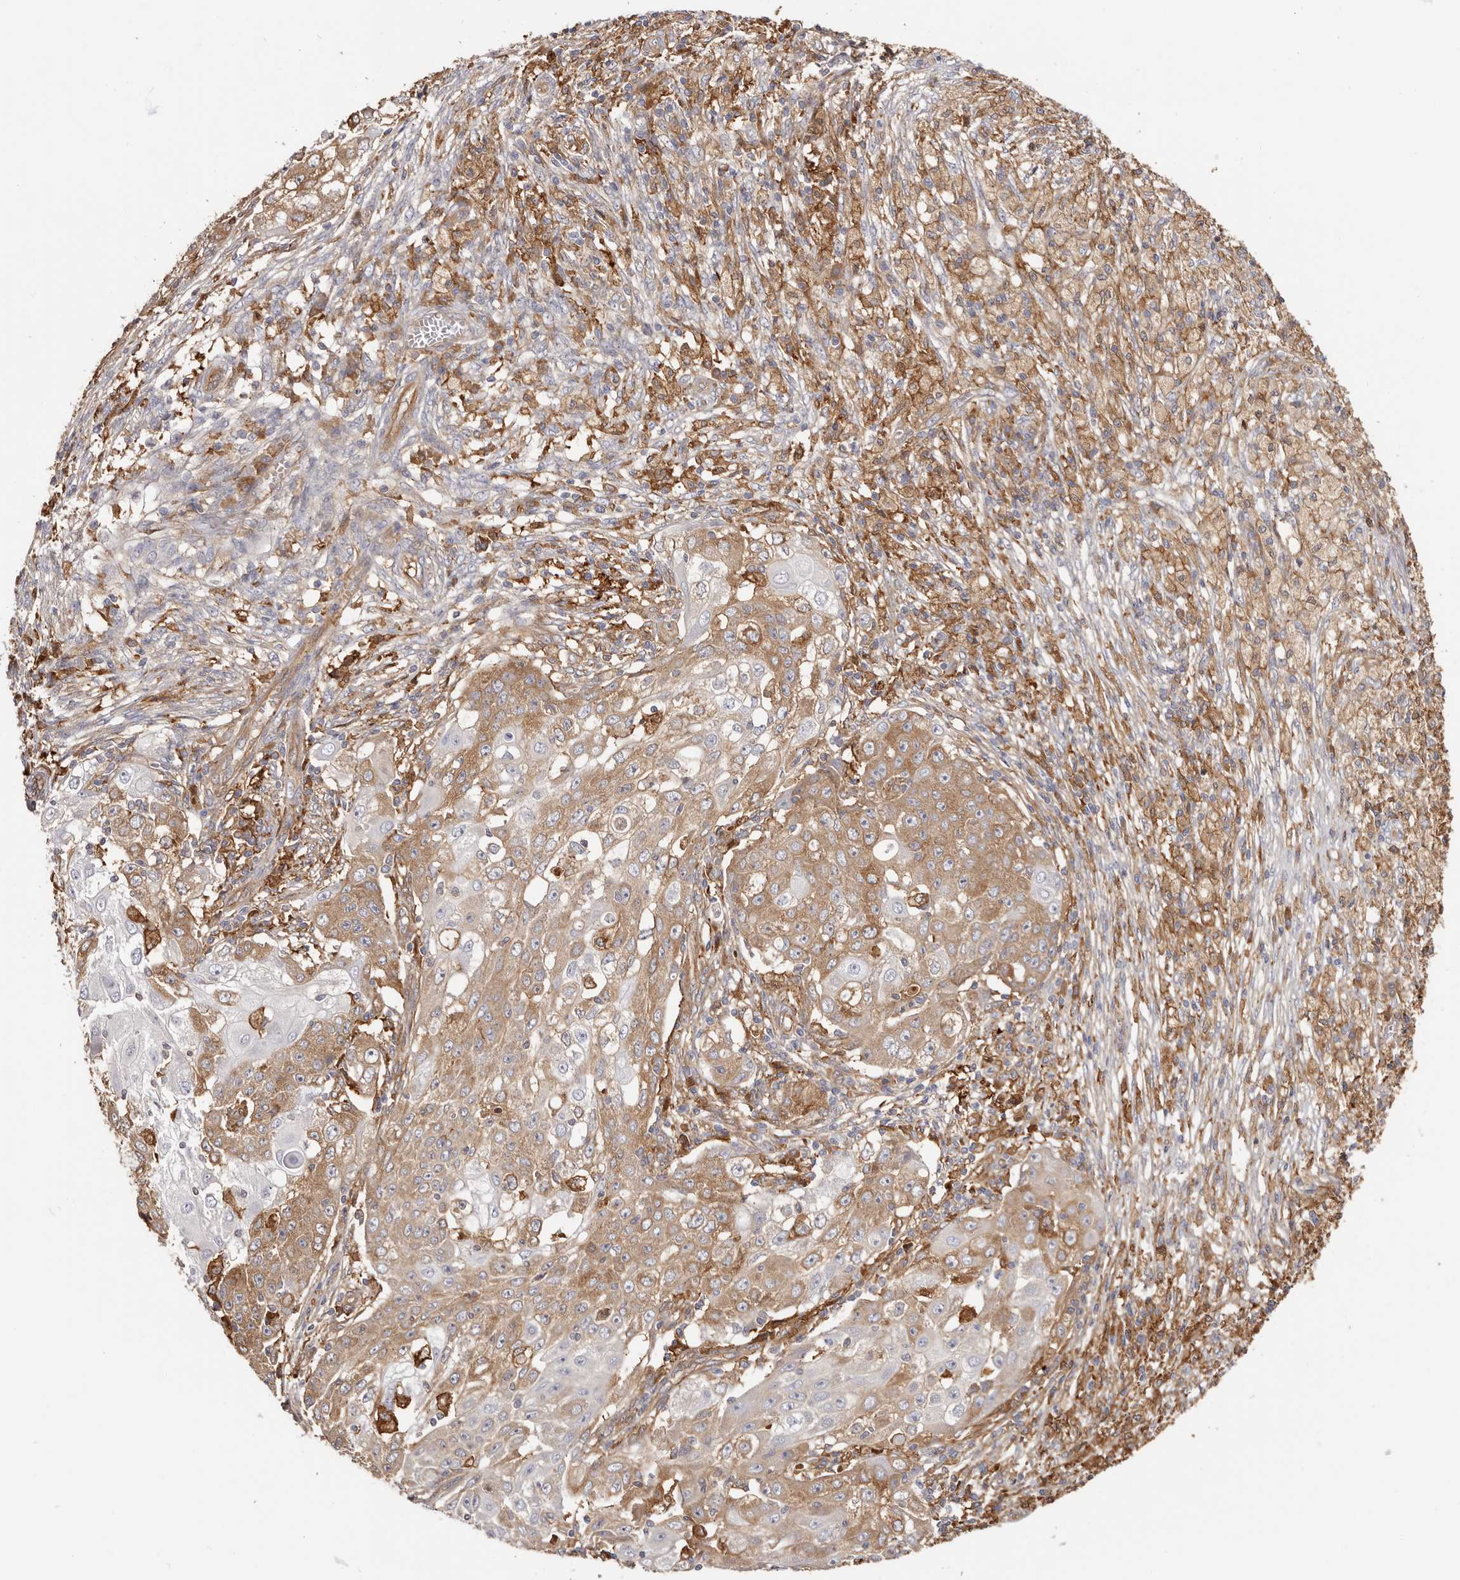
{"staining": {"intensity": "moderate", "quantity": "25%-75%", "location": "cytoplasmic/membranous"}, "tissue": "ovarian cancer", "cell_type": "Tumor cells", "image_type": "cancer", "snomed": [{"axis": "morphology", "description": "Carcinoma, endometroid"}, {"axis": "topography", "description": "Ovary"}], "caption": "An IHC image of neoplastic tissue is shown. Protein staining in brown labels moderate cytoplasmic/membranous positivity in endometroid carcinoma (ovarian) within tumor cells.", "gene": "LAP3", "patient": {"sex": "female", "age": 42}}